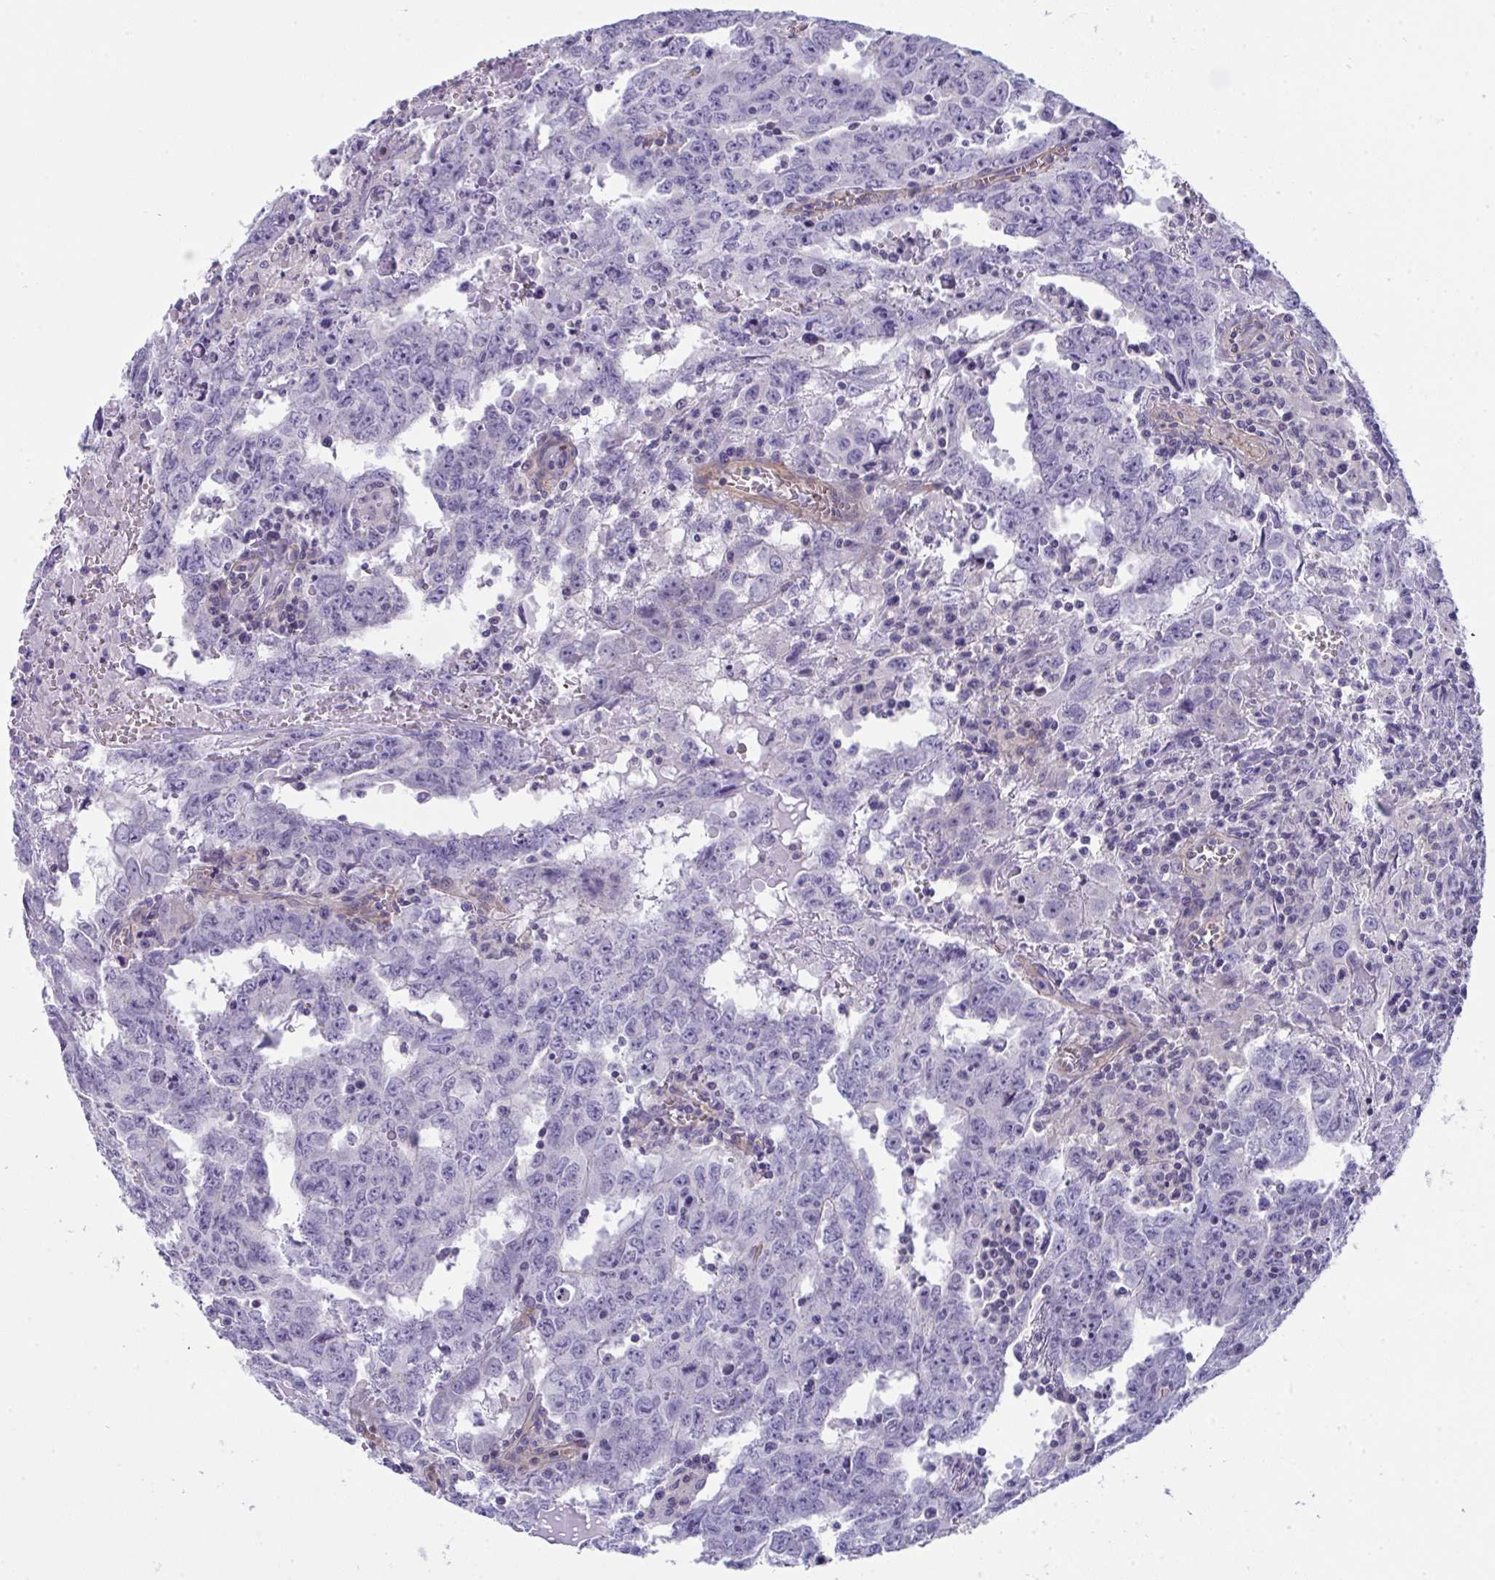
{"staining": {"intensity": "negative", "quantity": "none", "location": "none"}, "tissue": "testis cancer", "cell_type": "Tumor cells", "image_type": "cancer", "snomed": [{"axis": "morphology", "description": "Carcinoma, Embryonal, NOS"}, {"axis": "topography", "description": "Testis"}], "caption": "Immunohistochemistry (IHC) of embryonal carcinoma (testis) shows no staining in tumor cells.", "gene": "MYL12A", "patient": {"sex": "male", "age": 22}}